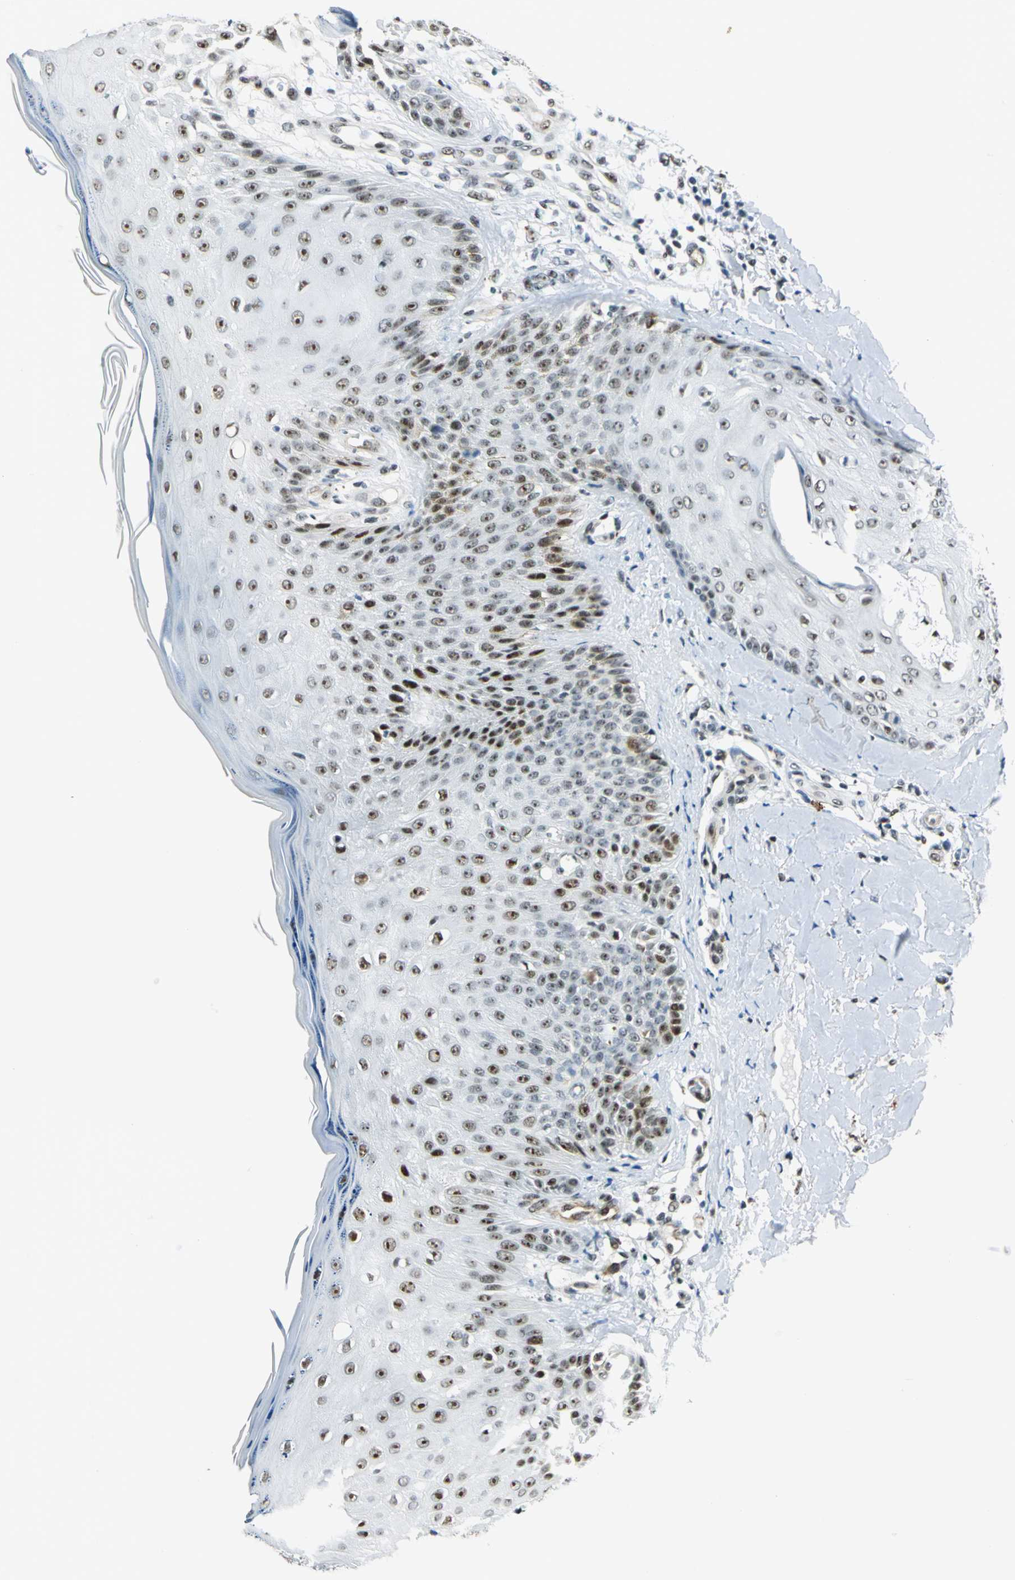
{"staining": {"intensity": "strong", "quantity": ">75%", "location": "nuclear"}, "tissue": "skin cancer", "cell_type": "Tumor cells", "image_type": "cancer", "snomed": [{"axis": "morphology", "description": "Squamous cell carcinoma, NOS"}, {"axis": "topography", "description": "Skin"}], "caption": "Brown immunohistochemical staining in skin cancer displays strong nuclear positivity in approximately >75% of tumor cells.", "gene": "KAT6B", "patient": {"sex": "male", "age": 24}}